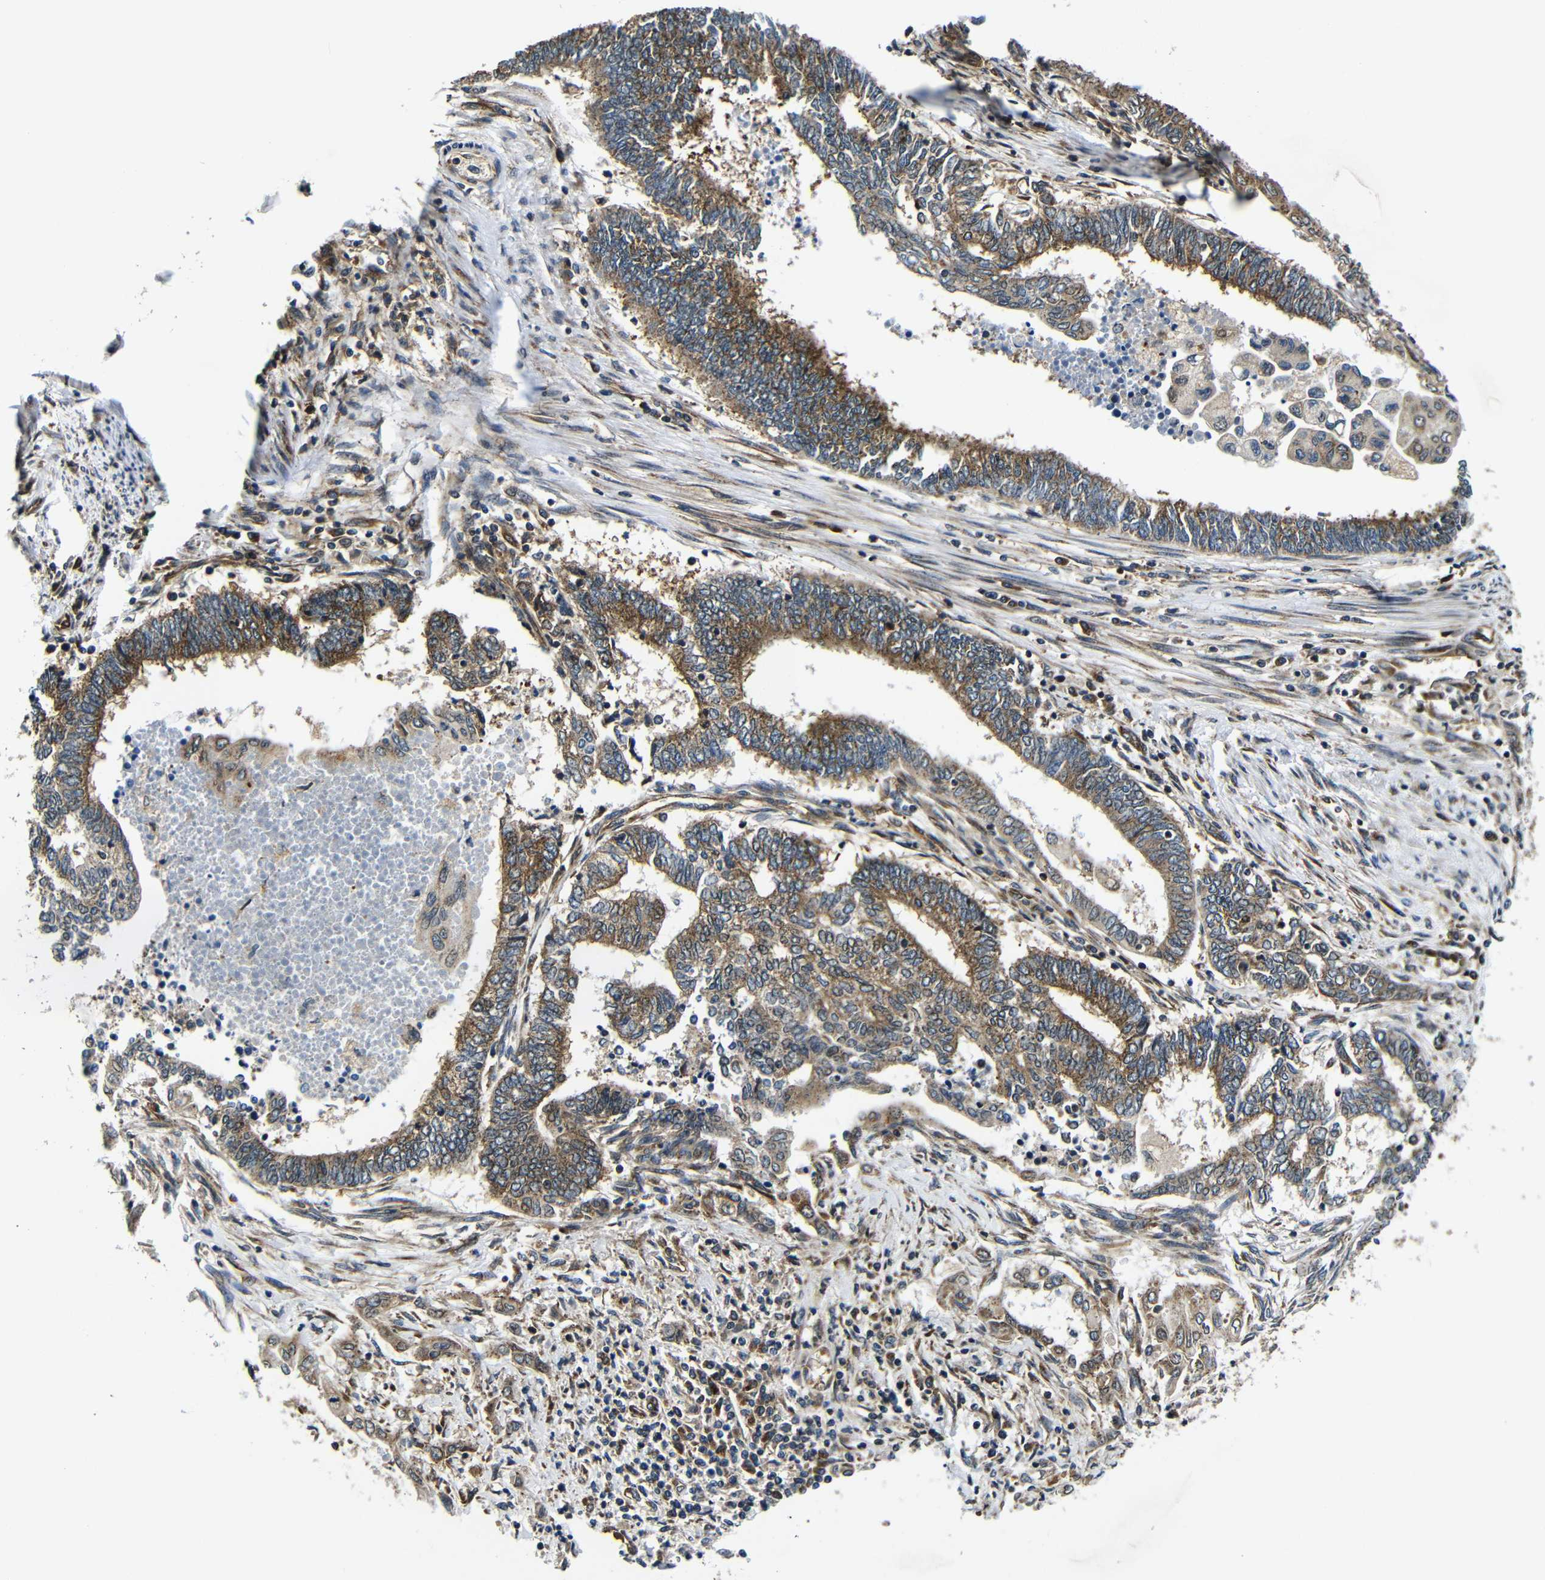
{"staining": {"intensity": "moderate", "quantity": ">75%", "location": "cytoplasmic/membranous"}, "tissue": "endometrial cancer", "cell_type": "Tumor cells", "image_type": "cancer", "snomed": [{"axis": "morphology", "description": "Adenocarcinoma, NOS"}, {"axis": "topography", "description": "Uterus"}, {"axis": "topography", "description": "Endometrium"}], "caption": "Immunohistochemical staining of human endometrial cancer reveals medium levels of moderate cytoplasmic/membranous staining in approximately >75% of tumor cells.", "gene": "ABCE1", "patient": {"sex": "female", "age": 70}}